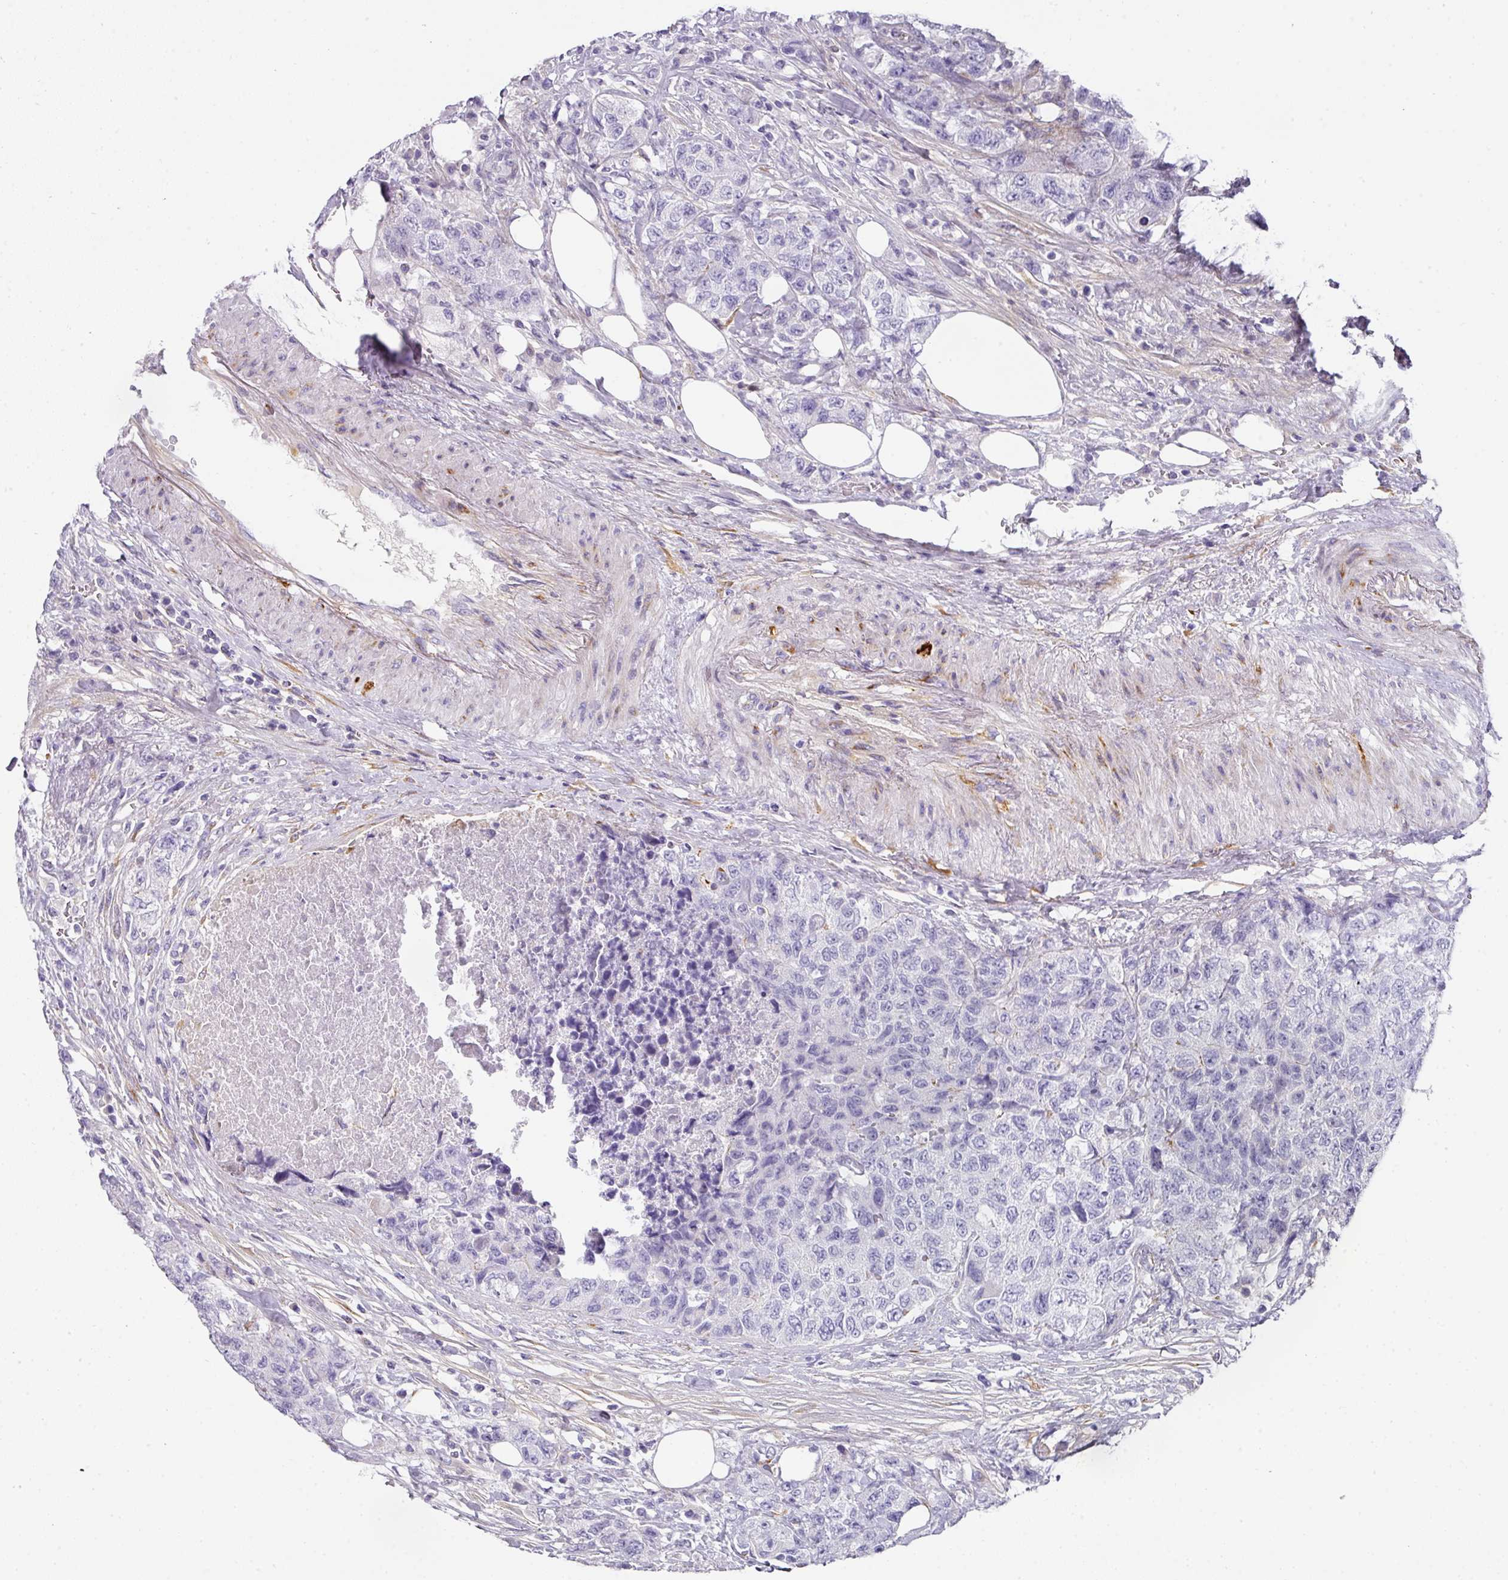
{"staining": {"intensity": "negative", "quantity": "none", "location": "none"}, "tissue": "urothelial cancer", "cell_type": "Tumor cells", "image_type": "cancer", "snomed": [{"axis": "morphology", "description": "Urothelial carcinoma, High grade"}, {"axis": "topography", "description": "Urinary bladder"}], "caption": "Tumor cells are negative for brown protein staining in urothelial cancer.", "gene": "ANKRD29", "patient": {"sex": "female", "age": 78}}